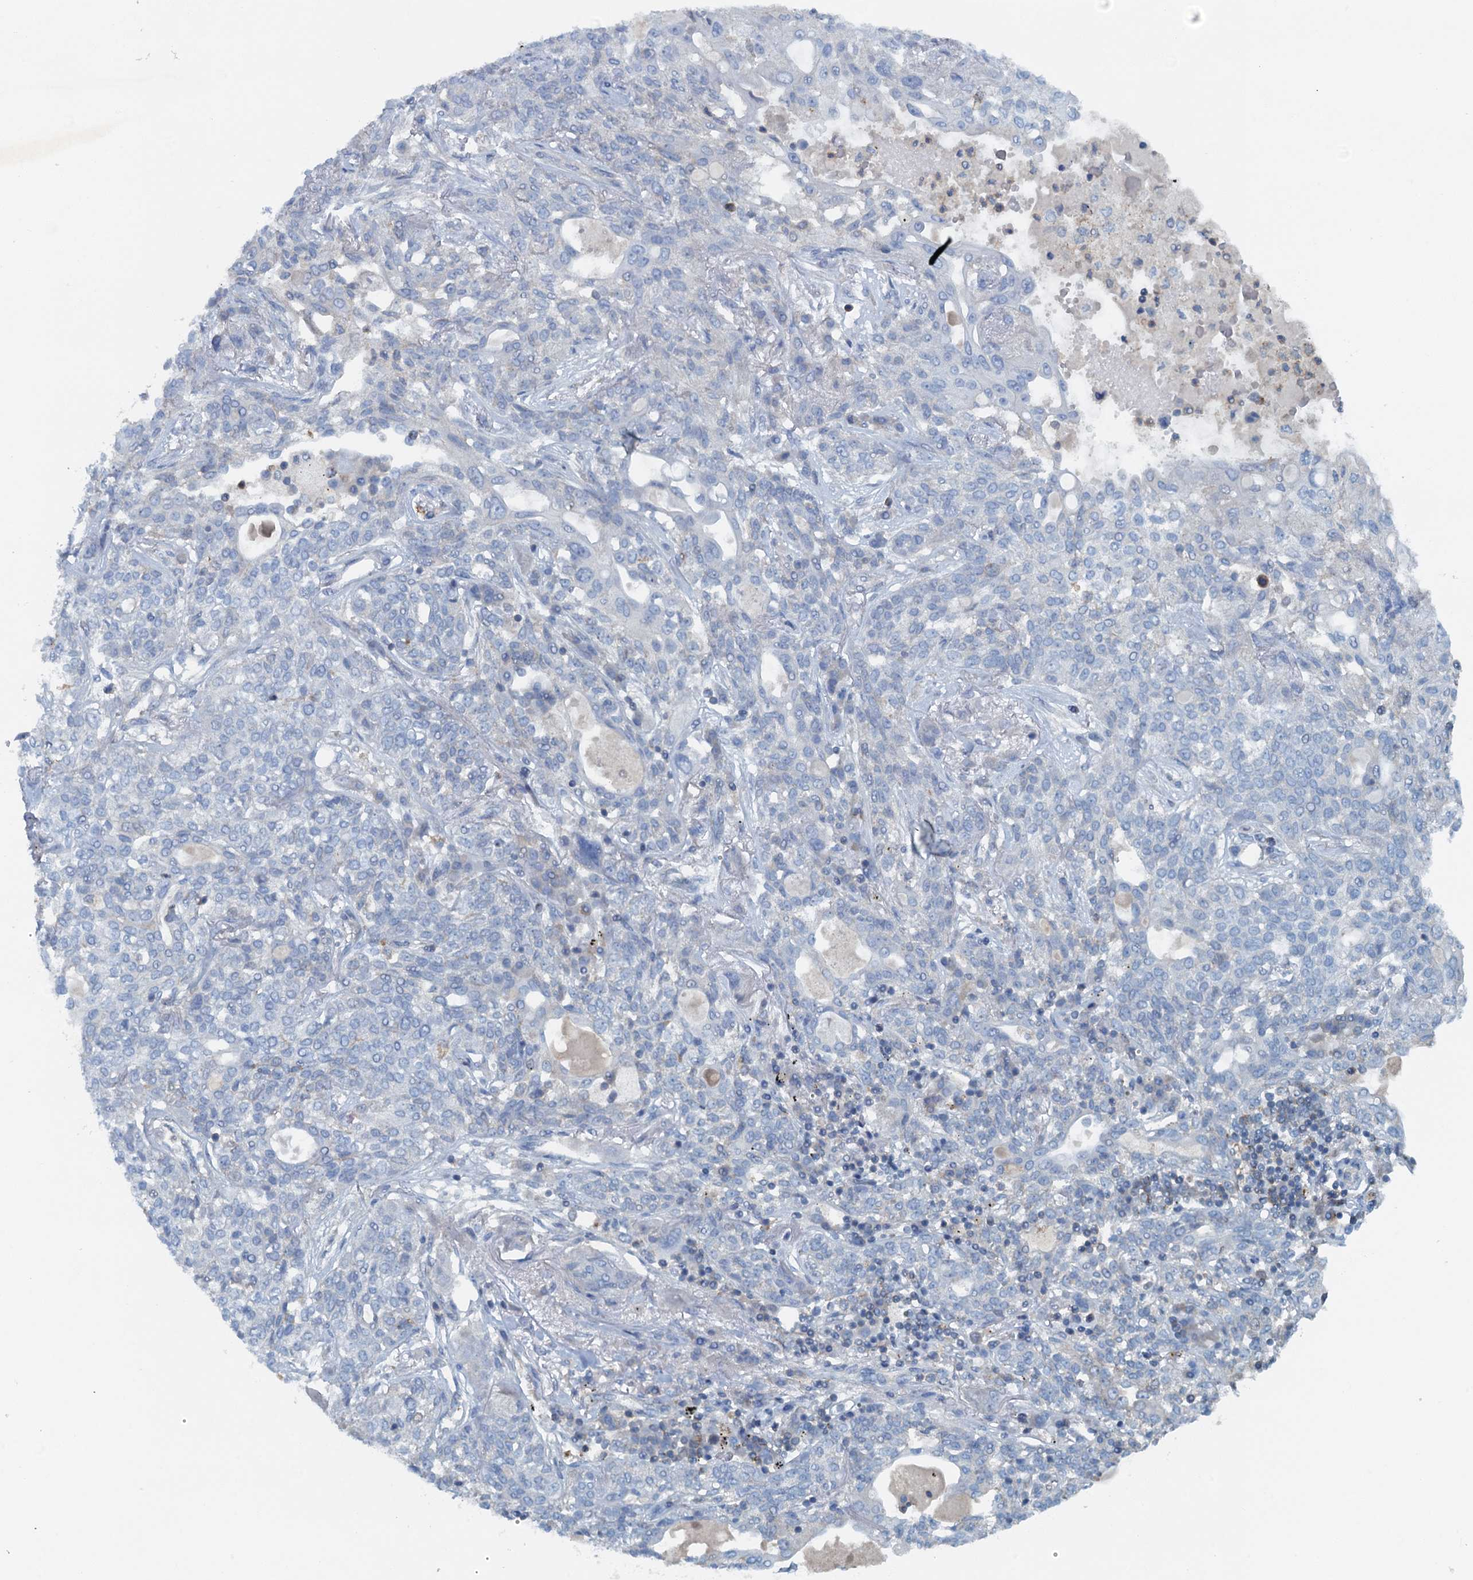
{"staining": {"intensity": "negative", "quantity": "none", "location": "none"}, "tissue": "lung cancer", "cell_type": "Tumor cells", "image_type": "cancer", "snomed": [{"axis": "morphology", "description": "Squamous cell carcinoma, NOS"}, {"axis": "topography", "description": "Lung"}], "caption": "An image of human lung squamous cell carcinoma is negative for staining in tumor cells.", "gene": "THAP10", "patient": {"sex": "female", "age": 70}}